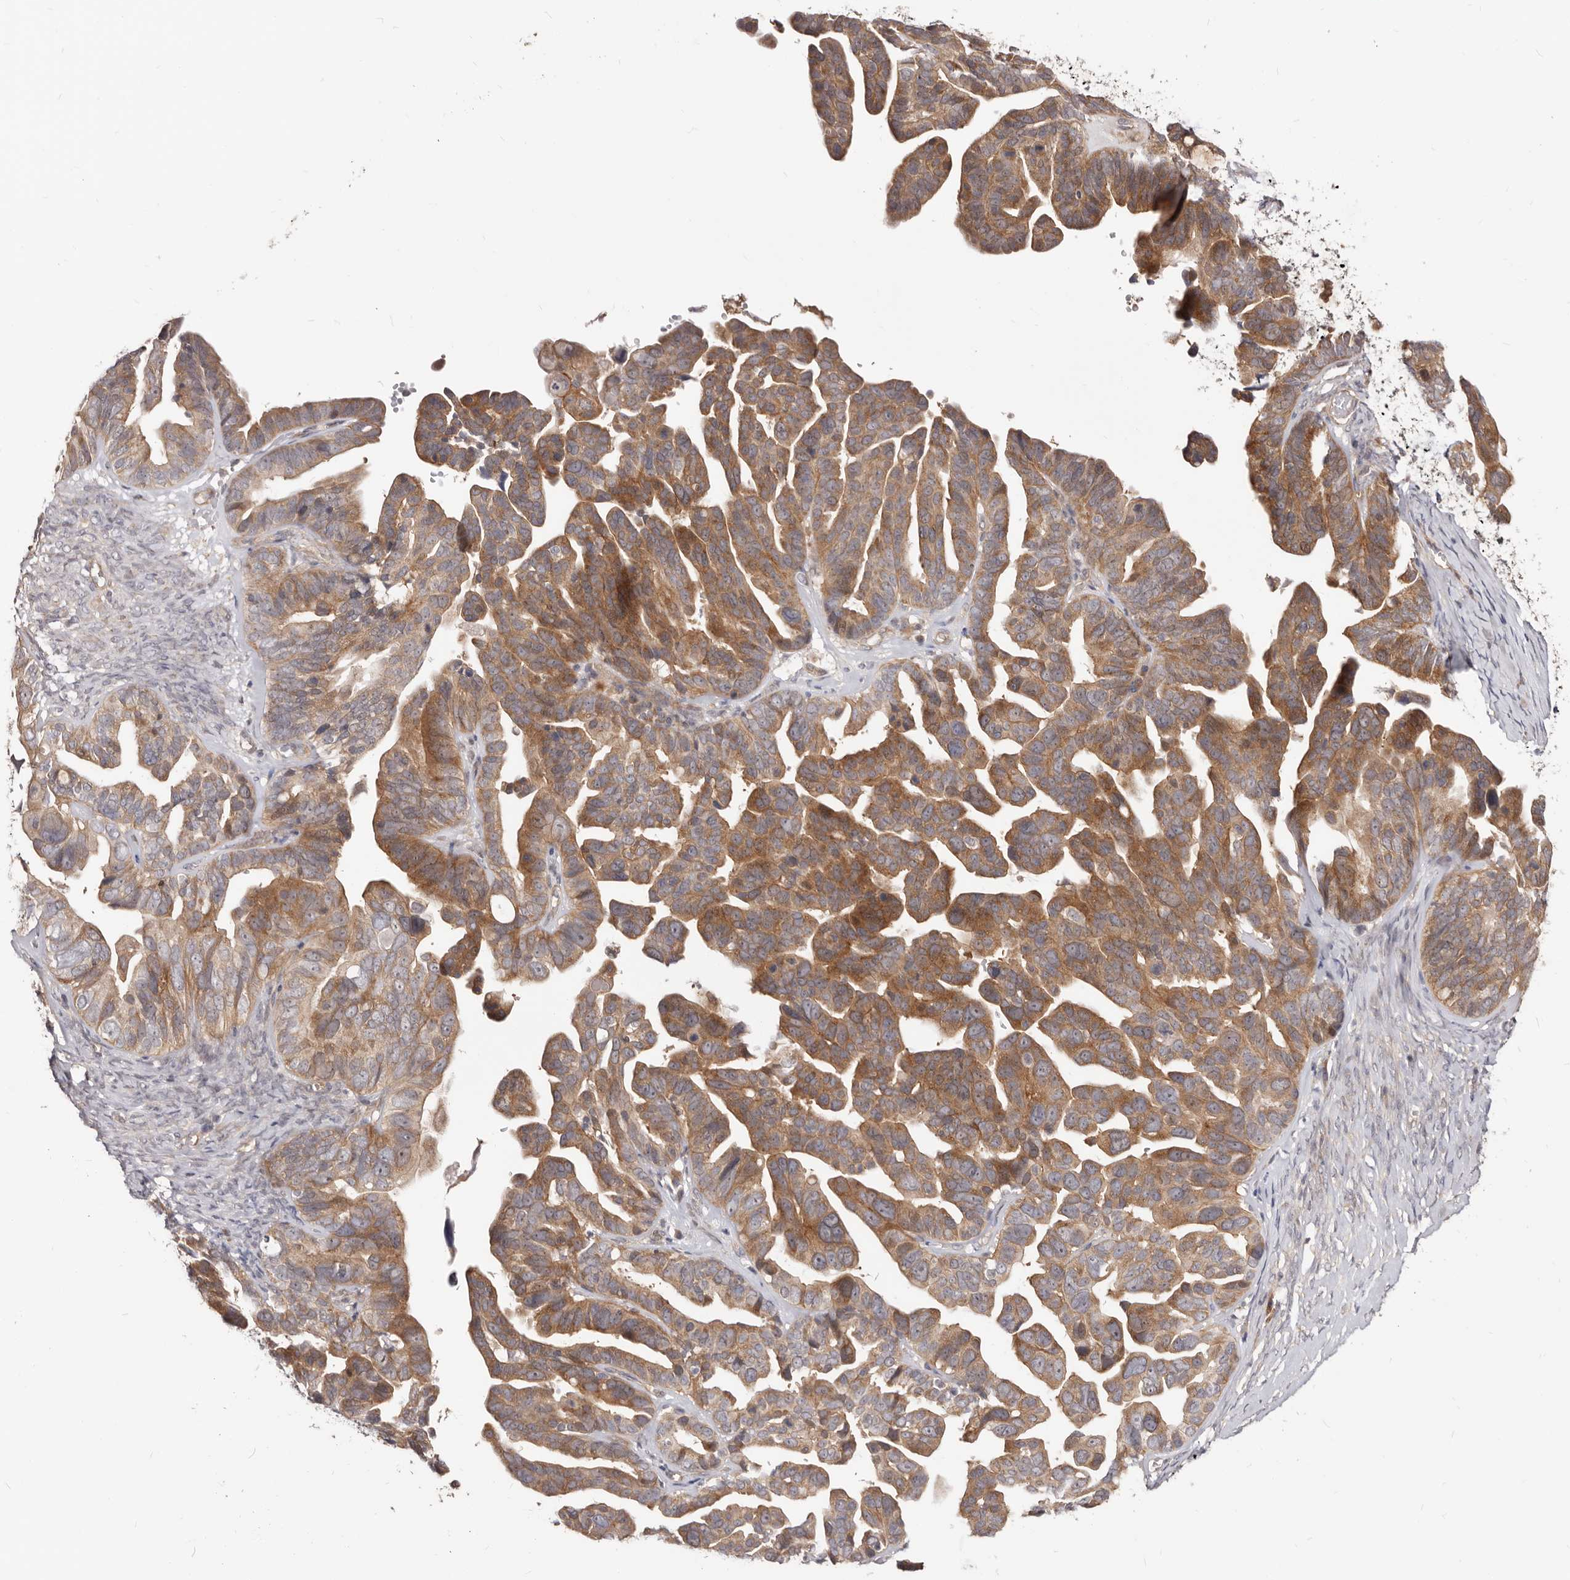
{"staining": {"intensity": "moderate", "quantity": ">75%", "location": "cytoplasmic/membranous"}, "tissue": "ovarian cancer", "cell_type": "Tumor cells", "image_type": "cancer", "snomed": [{"axis": "morphology", "description": "Cystadenocarcinoma, serous, NOS"}, {"axis": "topography", "description": "Ovary"}], "caption": "An immunohistochemistry image of tumor tissue is shown. Protein staining in brown labels moderate cytoplasmic/membranous positivity in ovarian cancer (serous cystadenocarcinoma) within tumor cells.", "gene": "GPATCH4", "patient": {"sex": "female", "age": 56}}